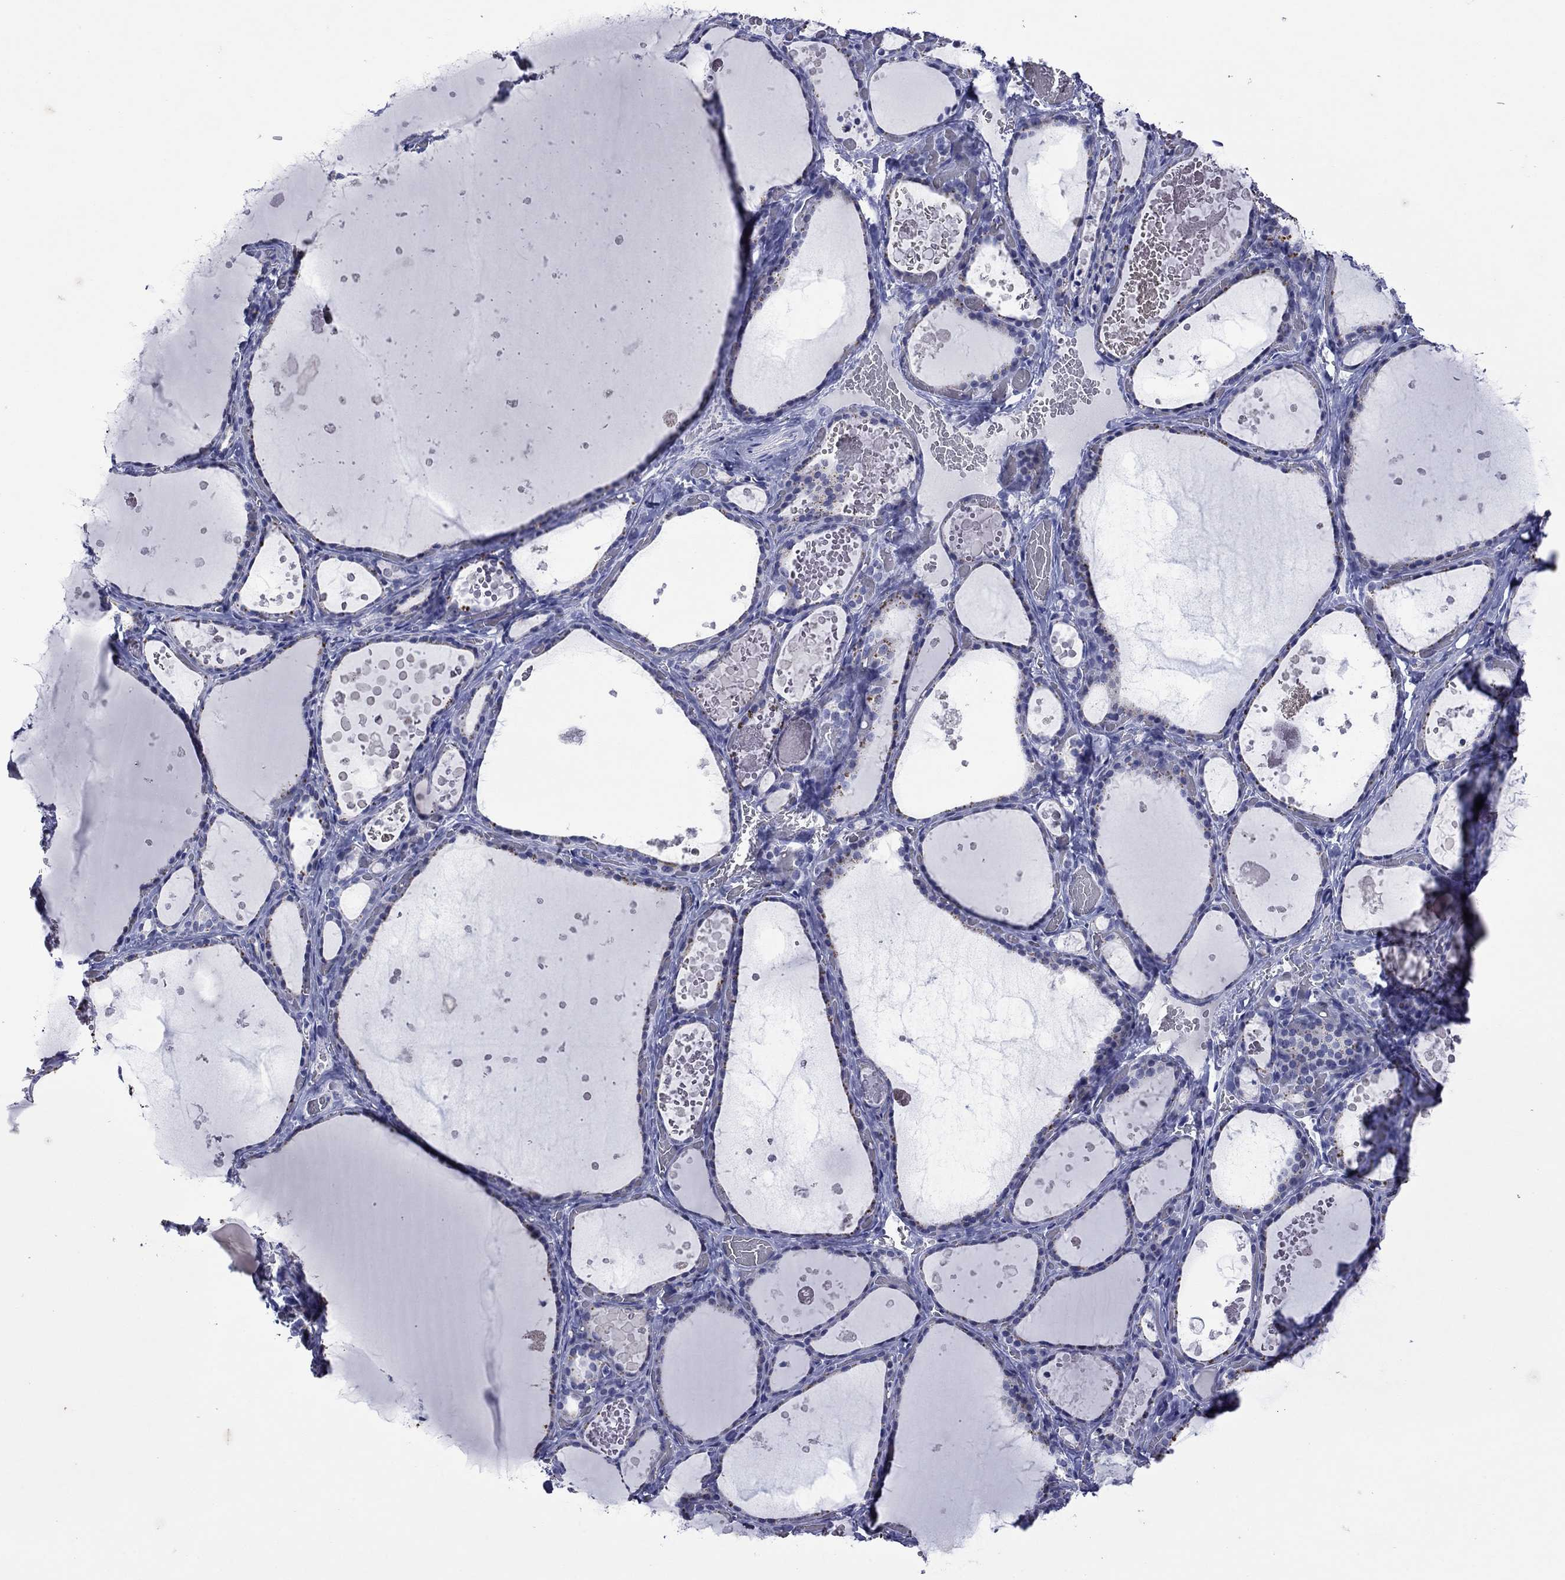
{"staining": {"intensity": "negative", "quantity": "none", "location": "none"}, "tissue": "thyroid gland", "cell_type": "Glandular cells", "image_type": "normal", "snomed": [{"axis": "morphology", "description": "Normal tissue, NOS"}, {"axis": "topography", "description": "Thyroid gland"}], "caption": "Protein analysis of unremarkable thyroid gland reveals no significant staining in glandular cells. Nuclei are stained in blue.", "gene": "PIWIL1", "patient": {"sex": "female", "age": 56}}